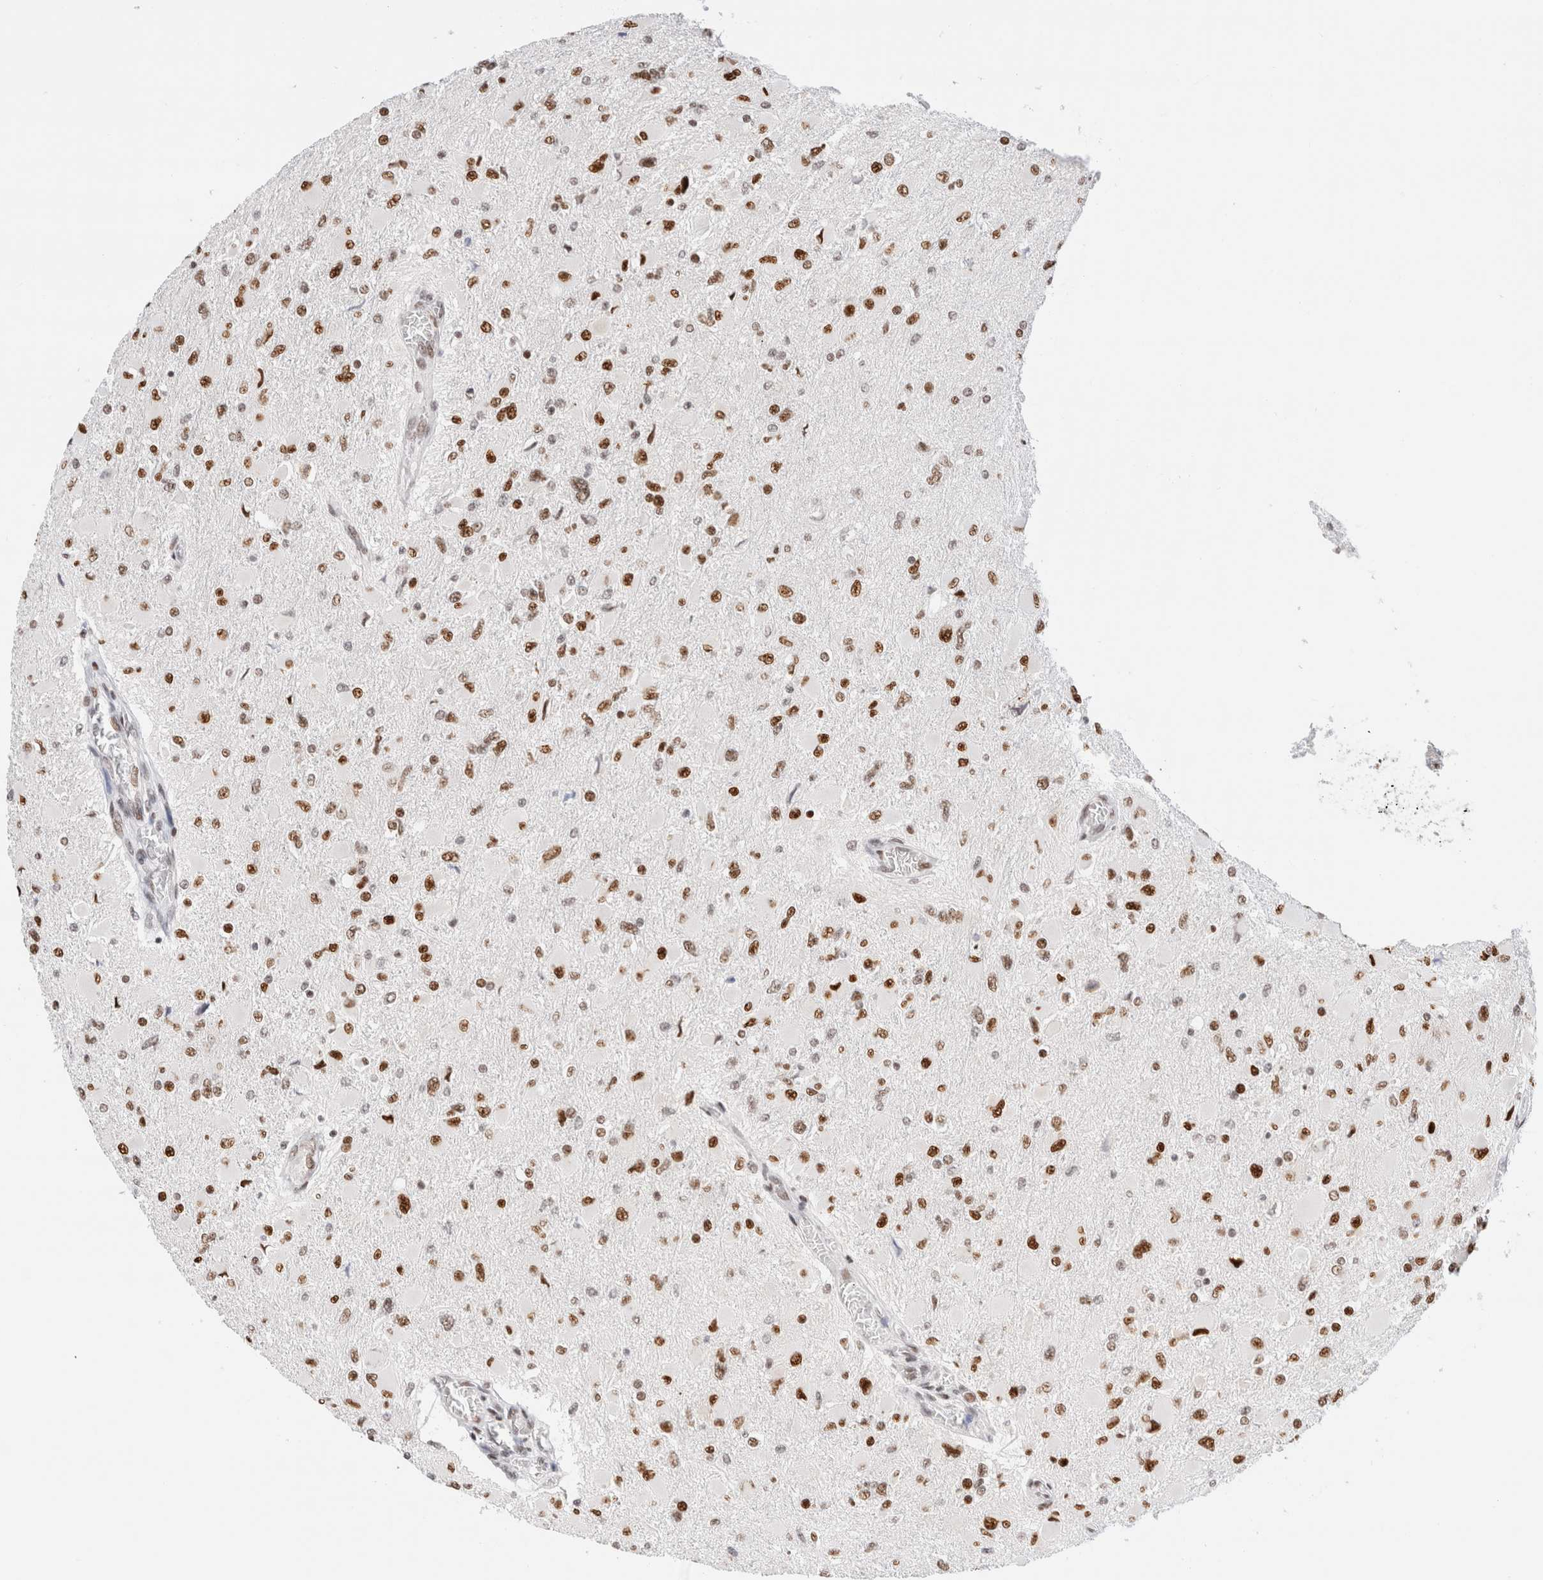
{"staining": {"intensity": "moderate", "quantity": "25%-75%", "location": "nuclear"}, "tissue": "glioma", "cell_type": "Tumor cells", "image_type": "cancer", "snomed": [{"axis": "morphology", "description": "Glioma, malignant, High grade"}, {"axis": "topography", "description": "Cerebral cortex"}], "caption": "Protein staining shows moderate nuclear staining in approximately 25%-75% of tumor cells in glioma. The protein is stained brown, and the nuclei are stained in blue (DAB (3,3'-diaminobenzidine) IHC with brightfield microscopy, high magnification).", "gene": "ZNF282", "patient": {"sex": "female", "age": 36}}